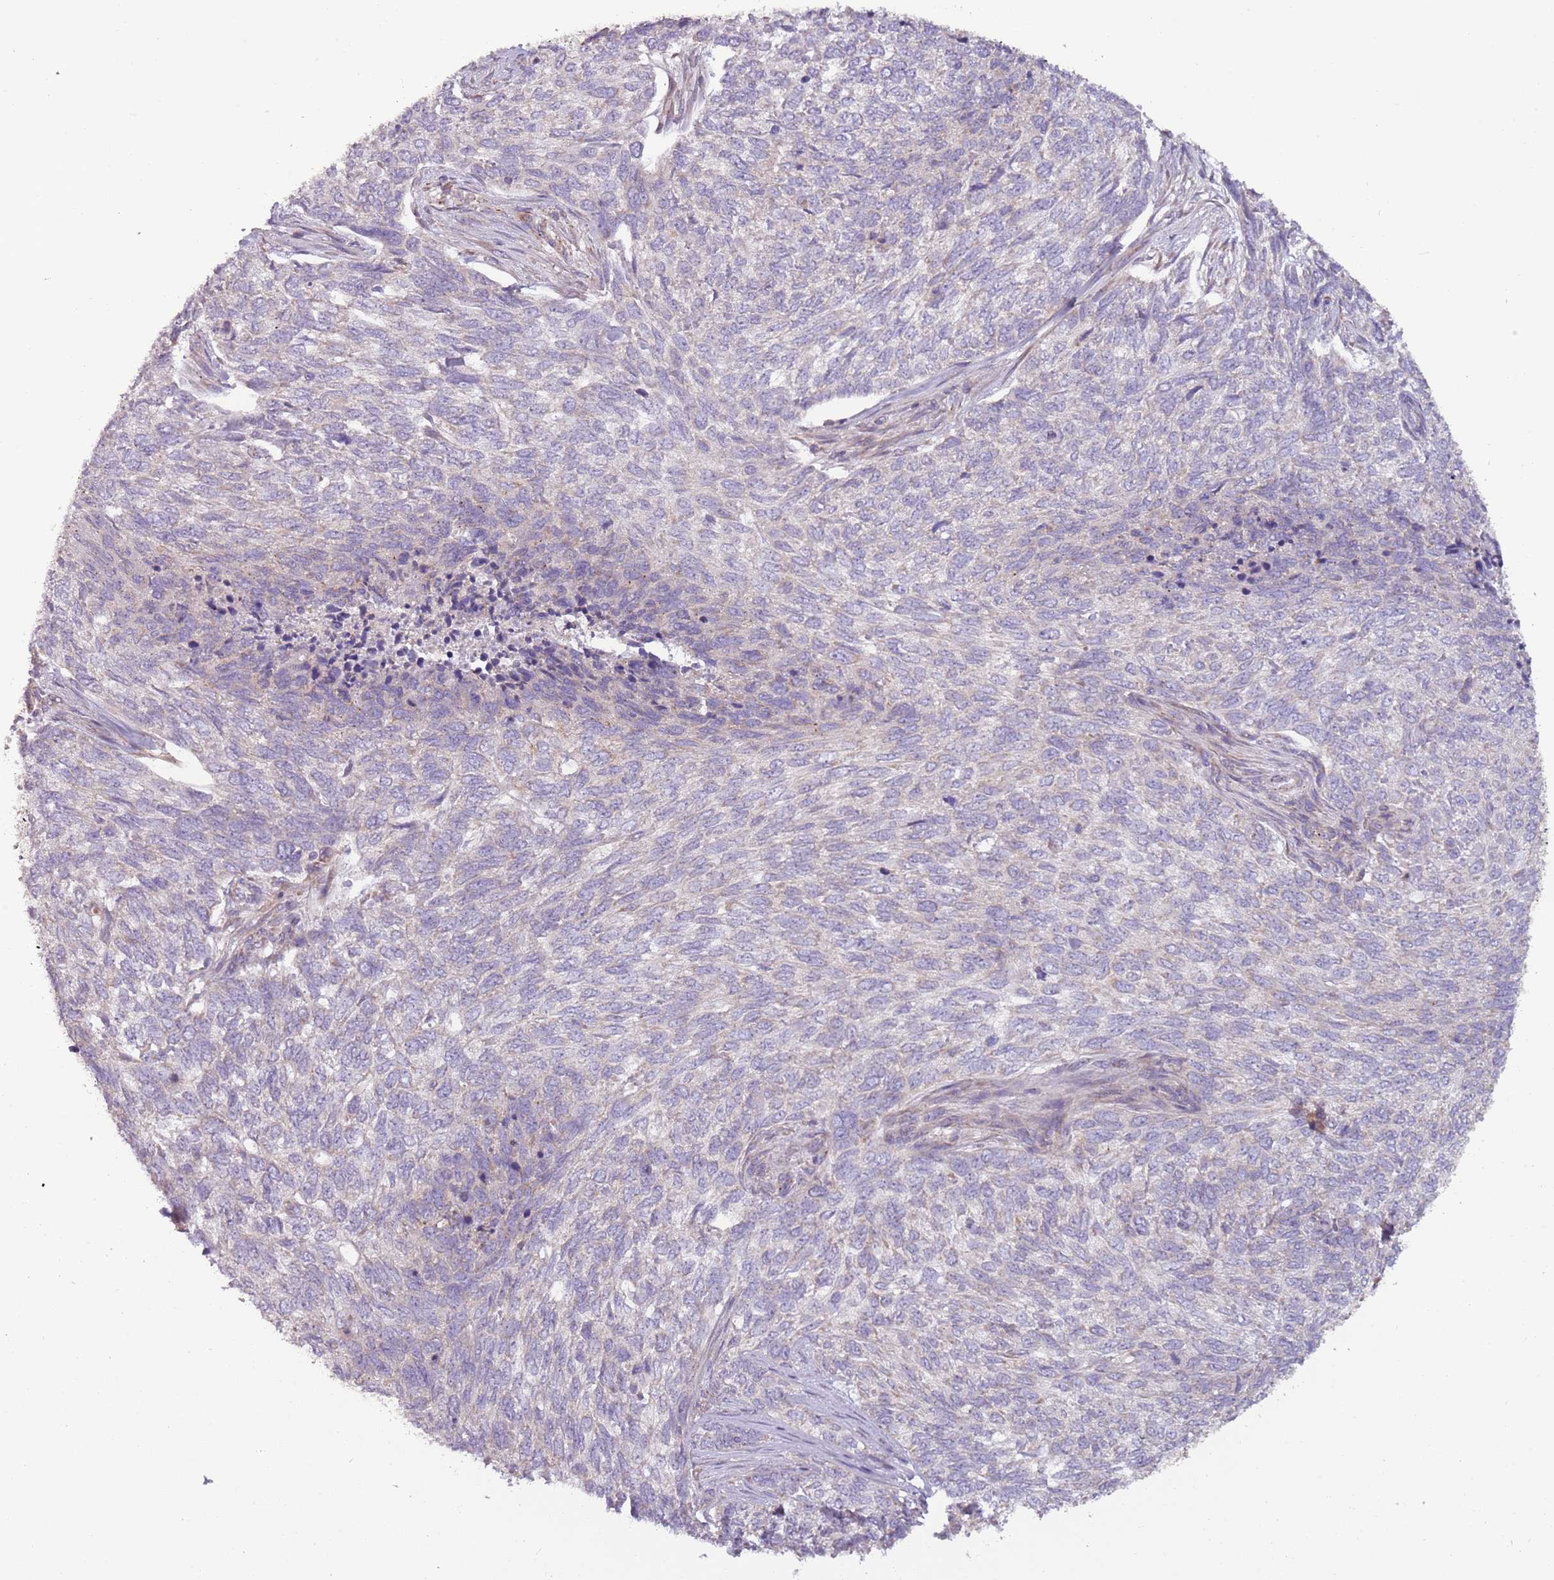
{"staining": {"intensity": "negative", "quantity": "none", "location": "none"}, "tissue": "skin cancer", "cell_type": "Tumor cells", "image_type": "cancer", "snomed": [{"axis": "morphology", "description": "Basal cell carcinoma"}, {"axis": "topography", "description": "Skin"}], "caption": "This photomicrograph is of basal cell carcinoma (skin) stained with IHC to label a protein in brown with the nuclei are counter-stained blue. There is no expression in tumor cells. (Immunohistochemistry, brightfield microscopy, high magnification).", "gene": "DTD2", "patient": {"sex": "female", "age": 65}}